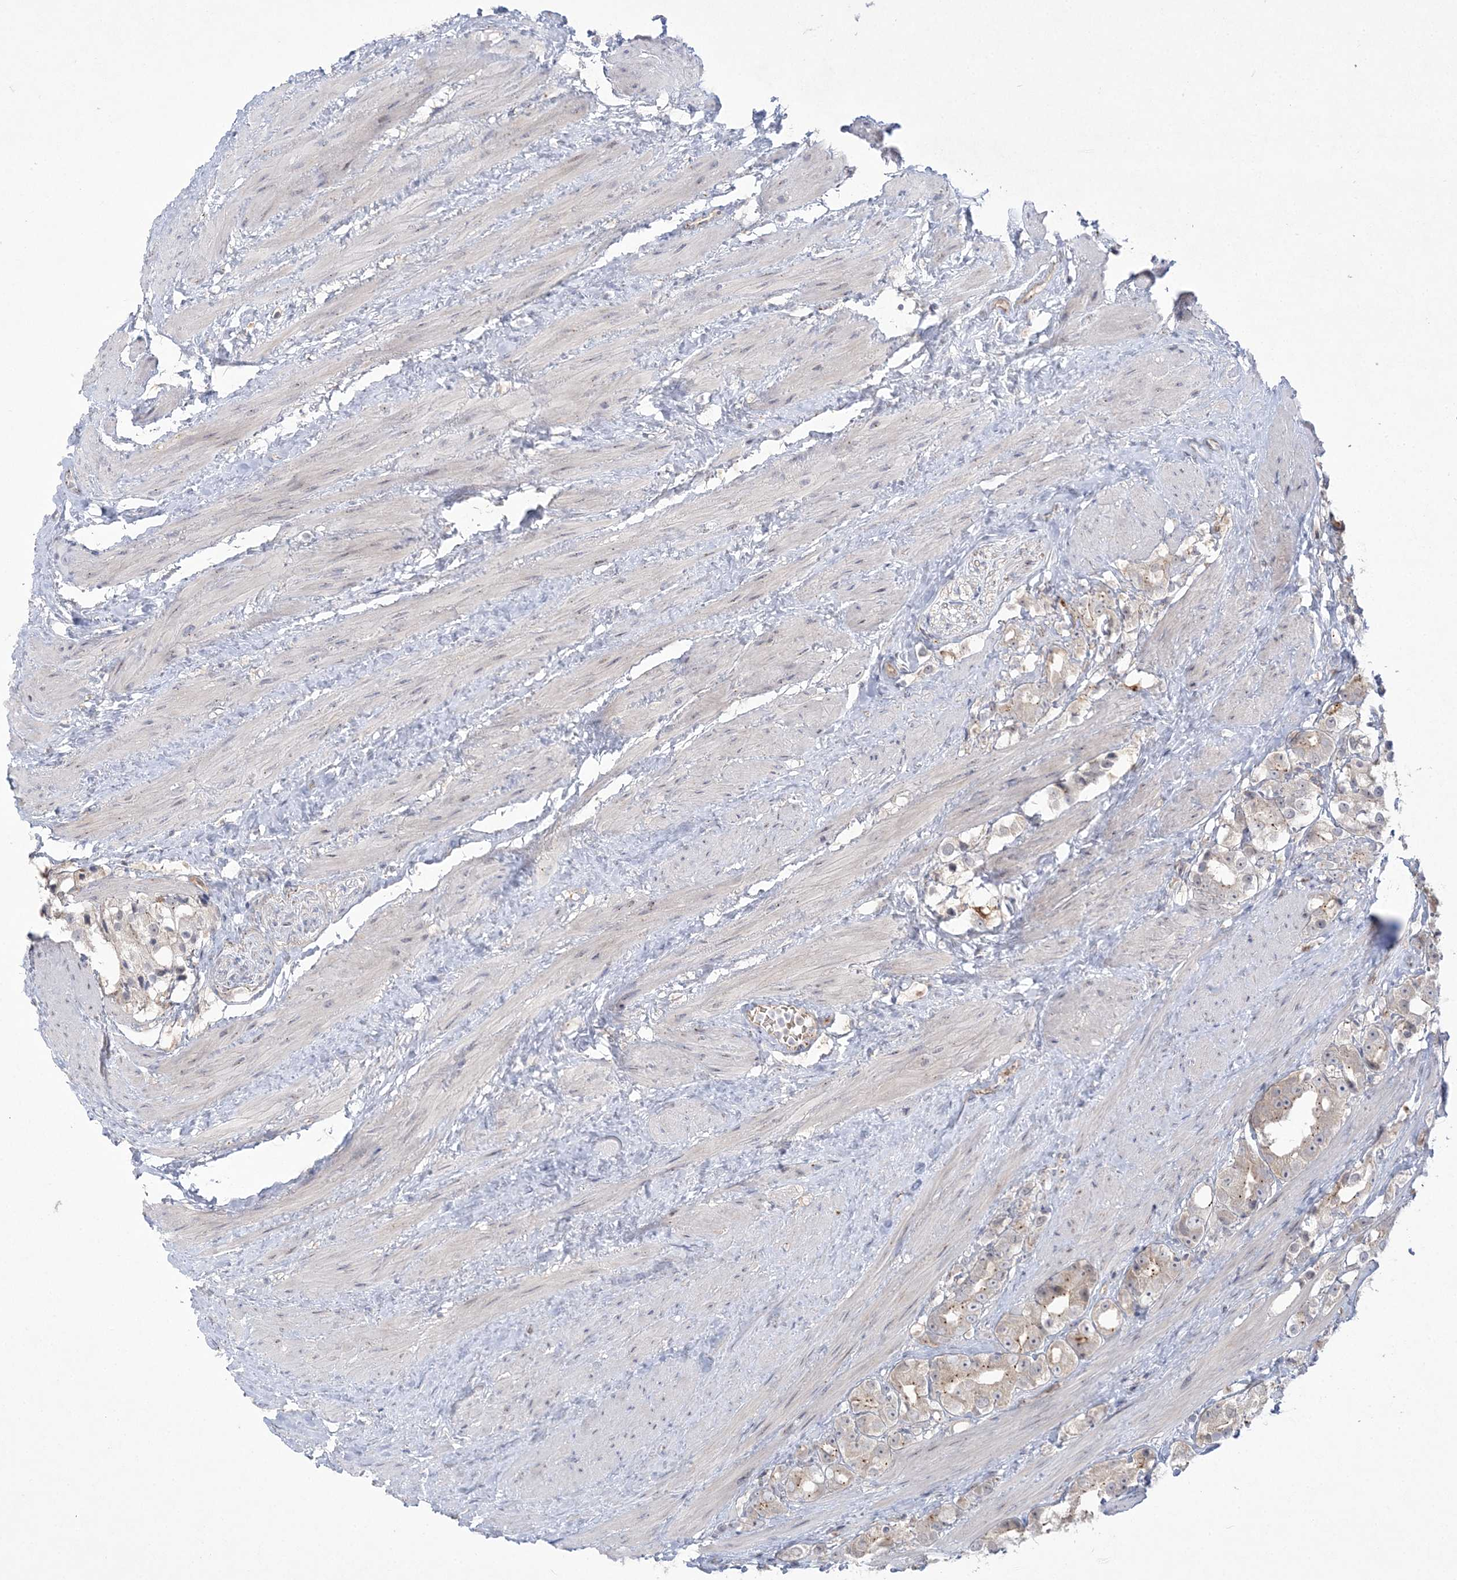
{"staining": {"intensity": "moderate", "quantity": "<25%", "location": "cytoplasmic/membranous"}, "tissue": "prostate cancer", "cell_type": "Tumor cells", "image_type": "cancer", "snomed": [{"axis": "morphology", "description": "Adenocarcinoma, NOS"}, {"axis": "topography", "description": "Prostate"}], "caption": "Human prostate cancer stained with a protein marker demonstrates moderate staining in tumor cells.", "gene": "ADAMTS12", "patient": {"sex": "male", "age": 79}}